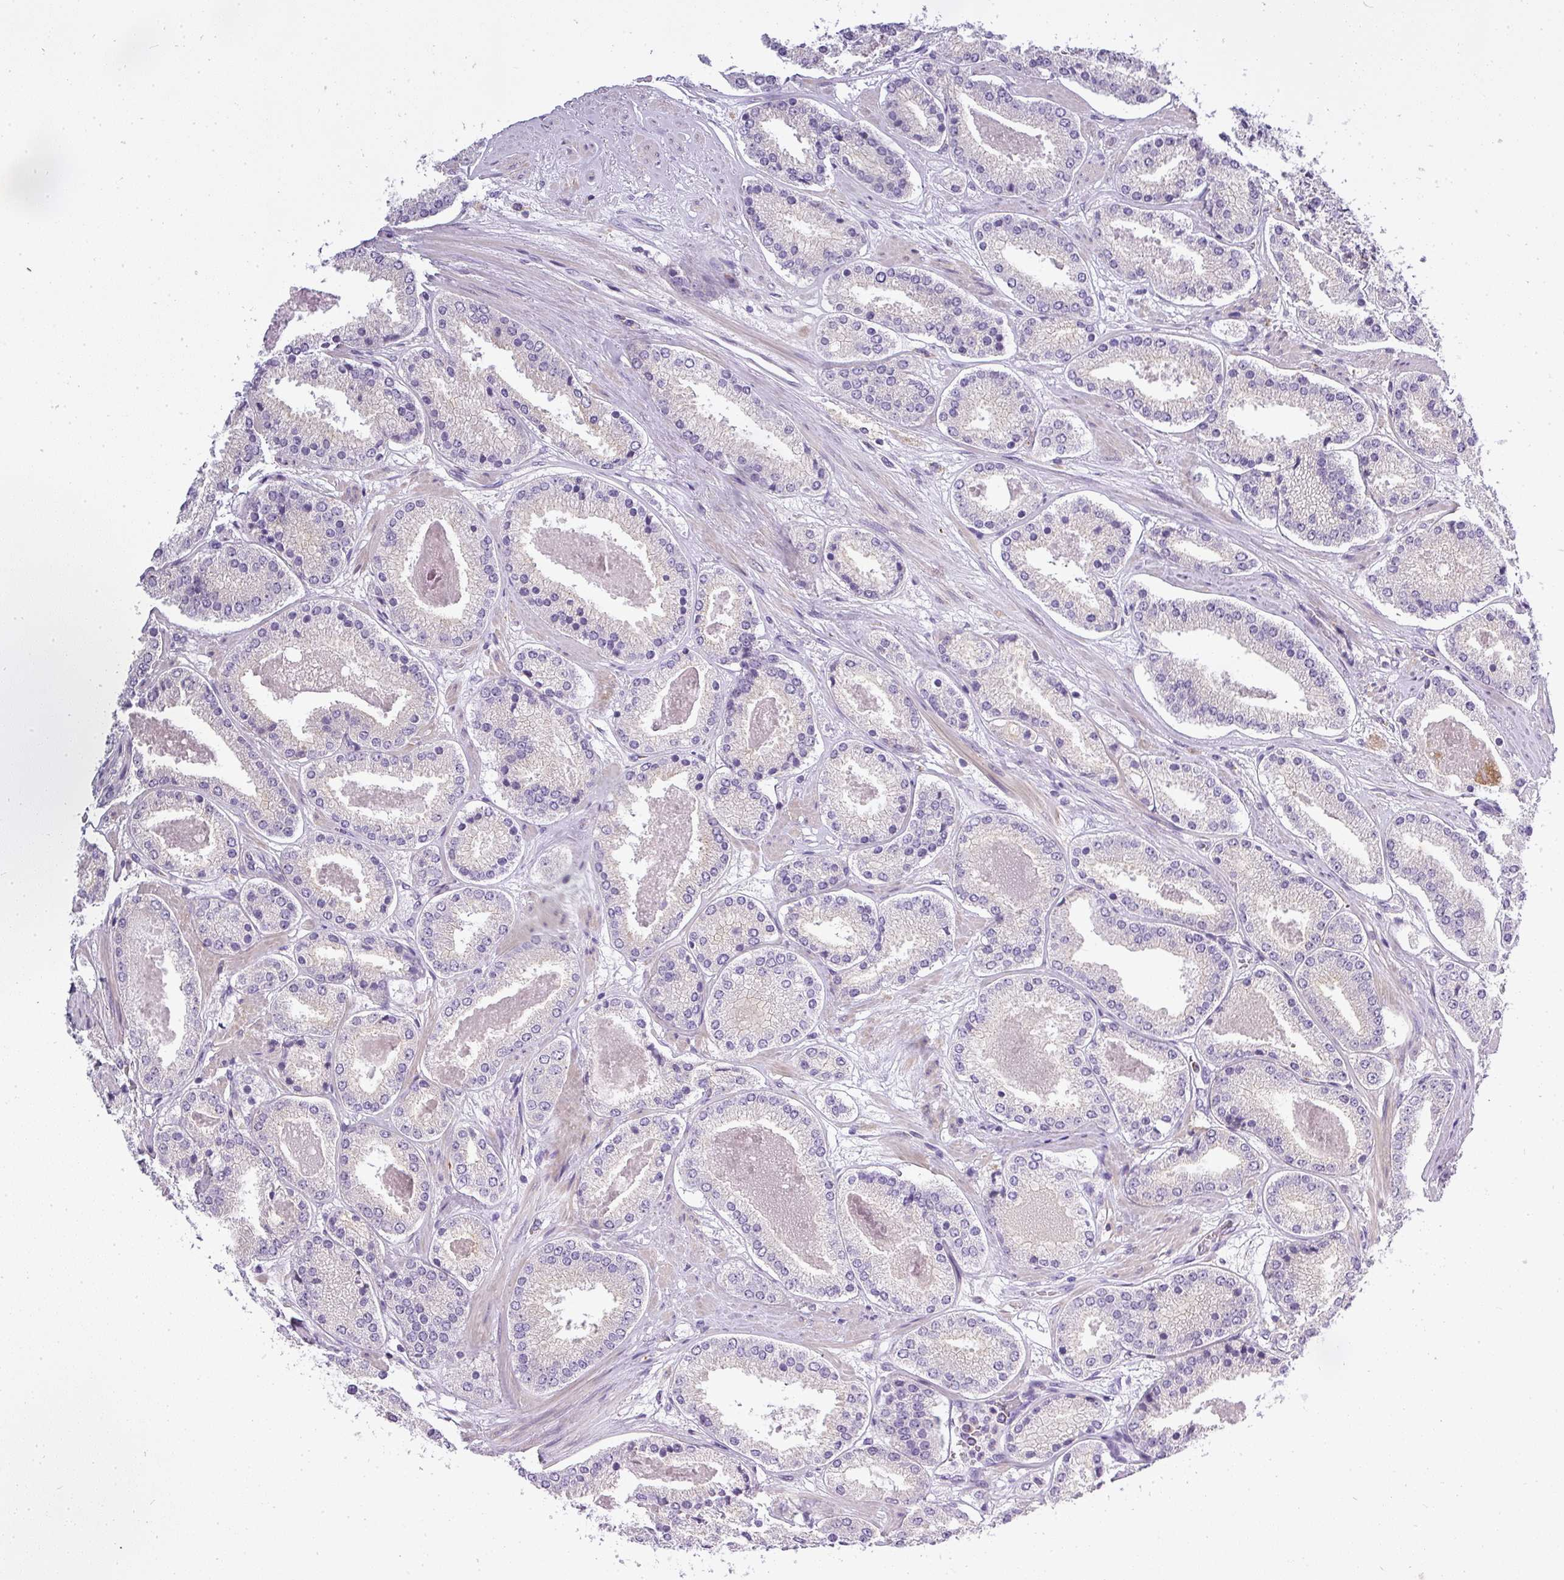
{"staining": {"intensity": "negative", "quantity": "none", "location": "none"}, "tissue": "prostate cancer", "cell_type": "Tumor cells", "image_type": "cancer", "snomed": [{"axis": "morphology", "description": "Adenocarcinoma, High grade"}, {"axis": "topography", "description": "Prostate"}], "caption": "Tumor cells are negative for brown protein staining in prostate cancer (adenocarcinoma (high-grade)).", "gene": "ATP6V1D", "patient": {"sex": "male", "age": 63}}